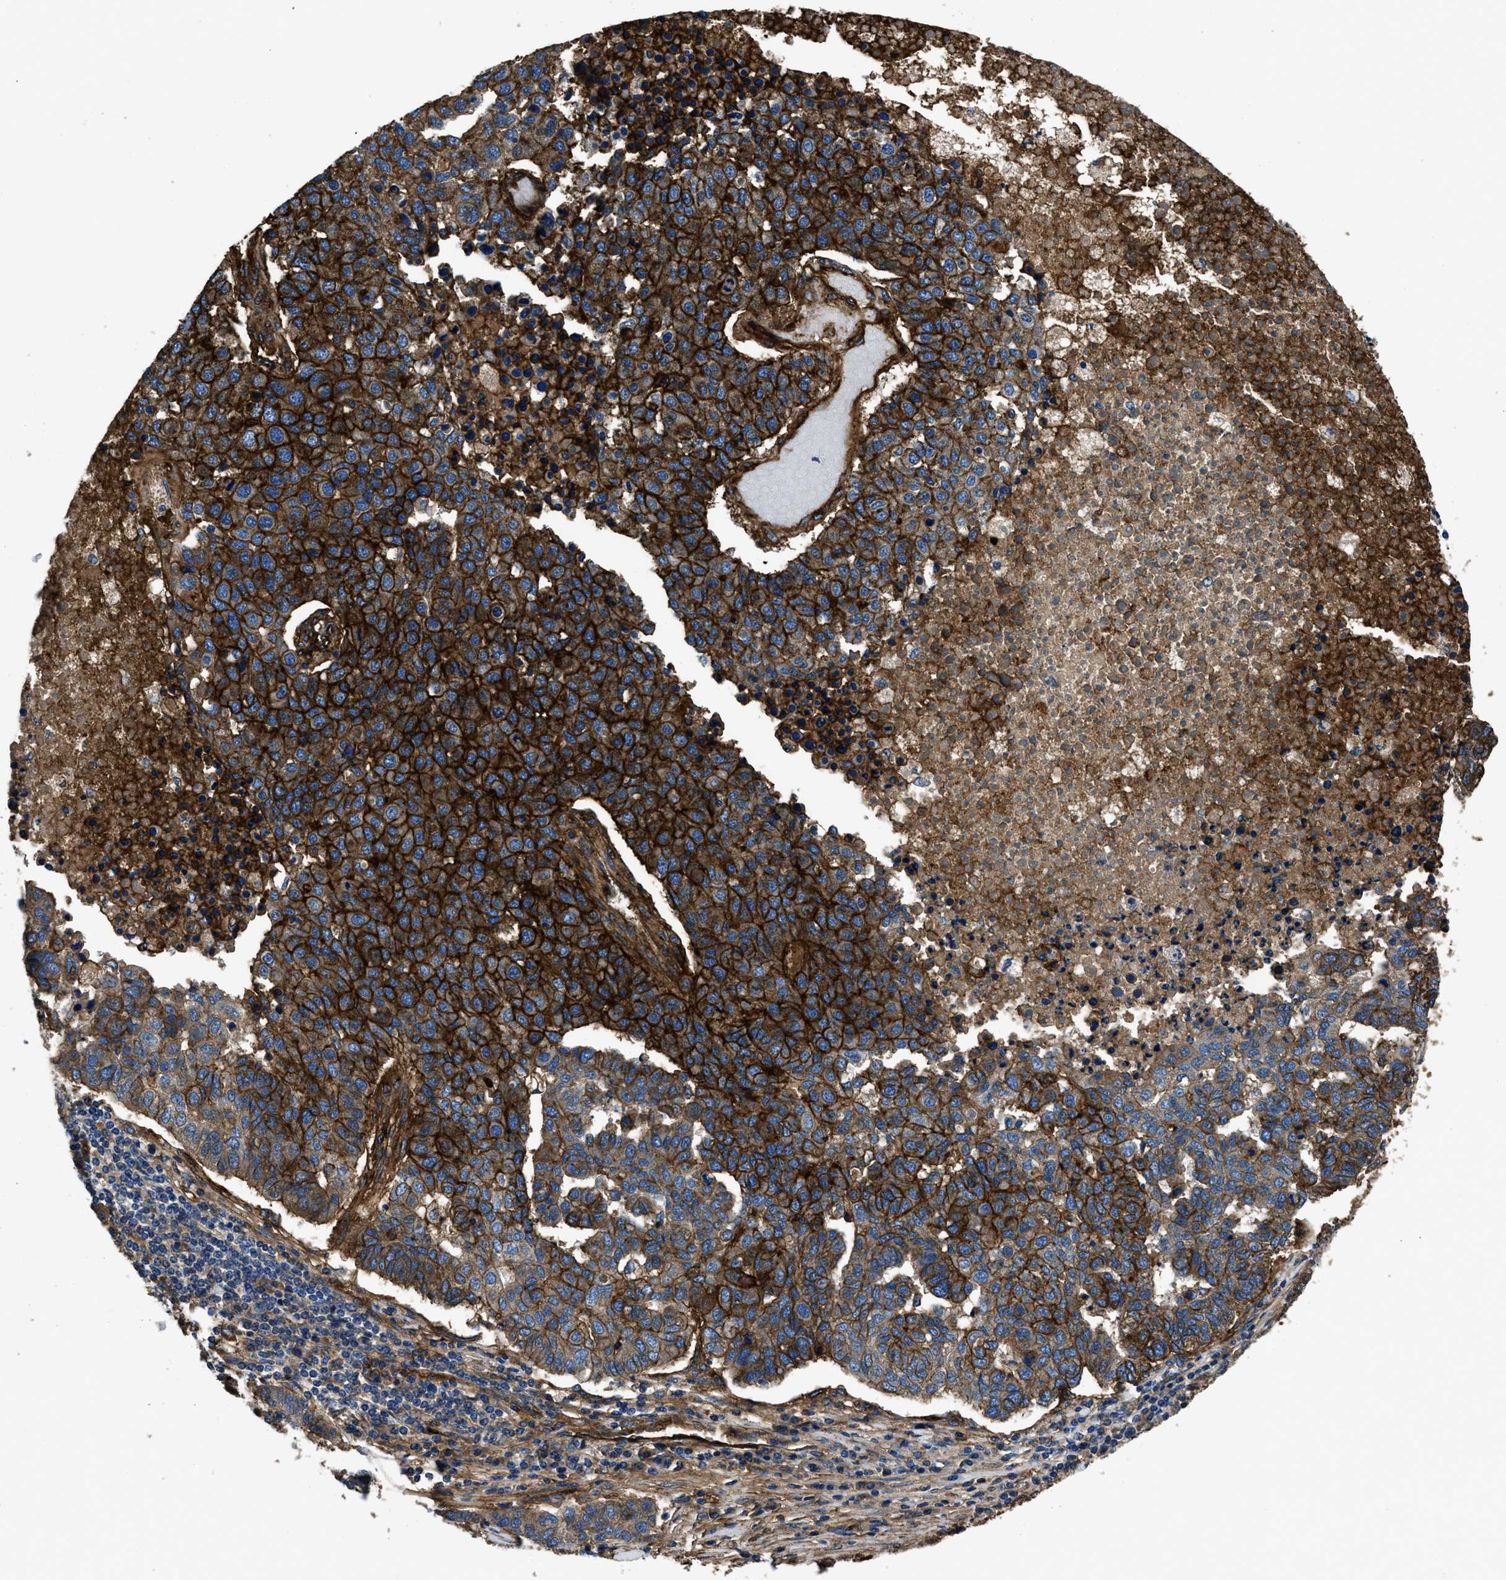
{"staining": {"intensity": "strong", "quantity": ">75%", "location": "cytoplasmic/membranous"}, "tissue": "pancreatic cancer", "cell_type": "Tumor cells", "image_type": "cancer", "snomed": [{"axis": "morphology", "description": "Adenocarcinoma, NOS"}, {"axis": "topography", "description": "Pancreas"}], "caption": "Pancreatic adenocarcinoma was stained to show a protein in brown. There is high levels of strong cytoplasmic/membranous staining in about >75% of tumor cells. (DAB IHC, brown staining for protein, blue staining for nuclei).", "gene": "CD276", "patient": {"sex": "female", "age": 61}}